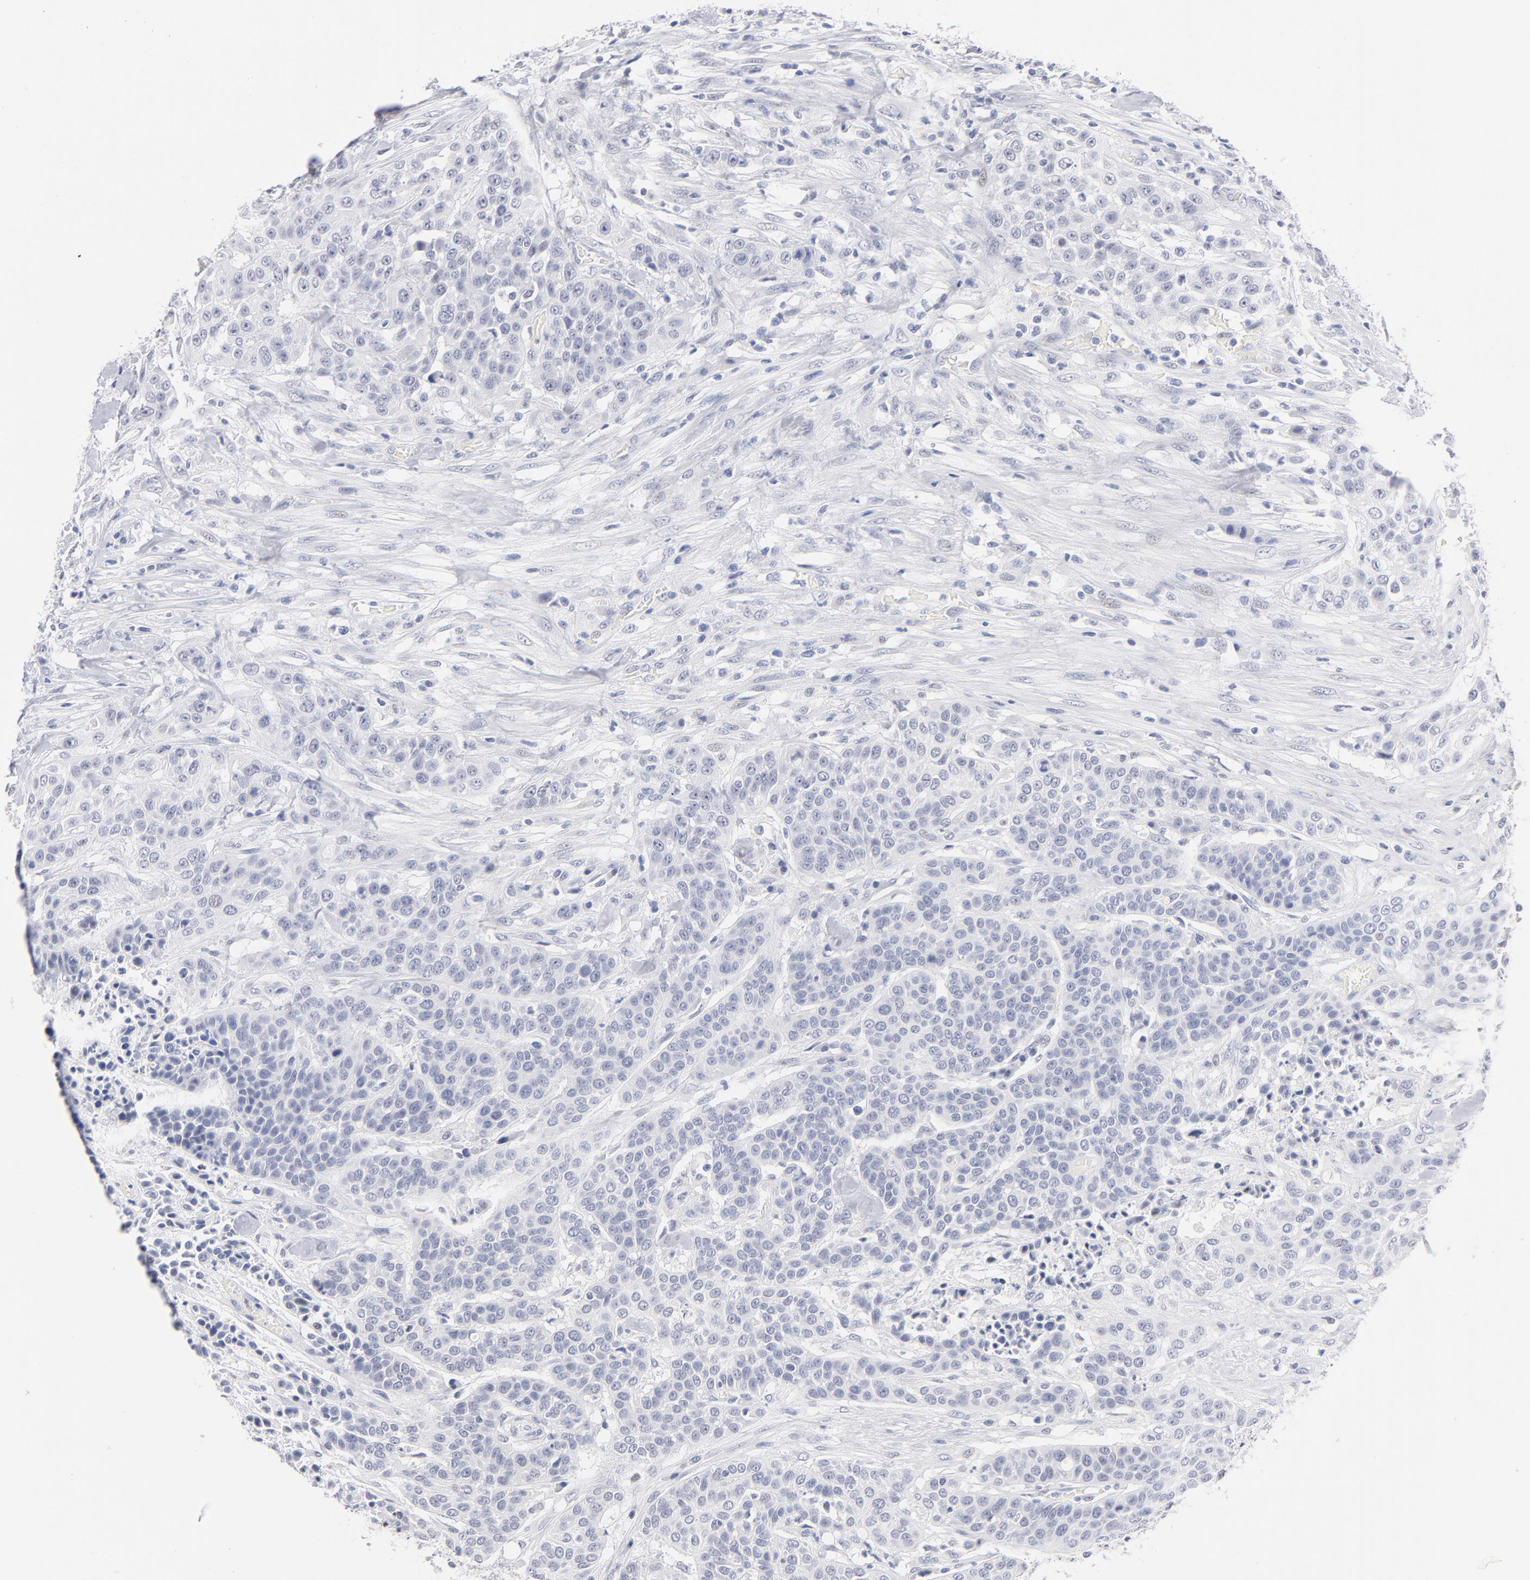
{"staining": {"intensity": "negative", "quantity": "none", "location": "none"}, "tissue": "urothelial cancer", "cell_type": "Tumor cells", "image_type": "cancer", "snomed": [{"axis": "morphology", "description": "Urothelial carcinoma, High grade"}, {"axis": "topography", "description": "Urinary bladder"}], "caption": "Immunohistochemistry of human urothelial cancer shows no staining in tumor cells.", "gene": "KHNYN", "patient": {"sex": "male", "age": 74}}